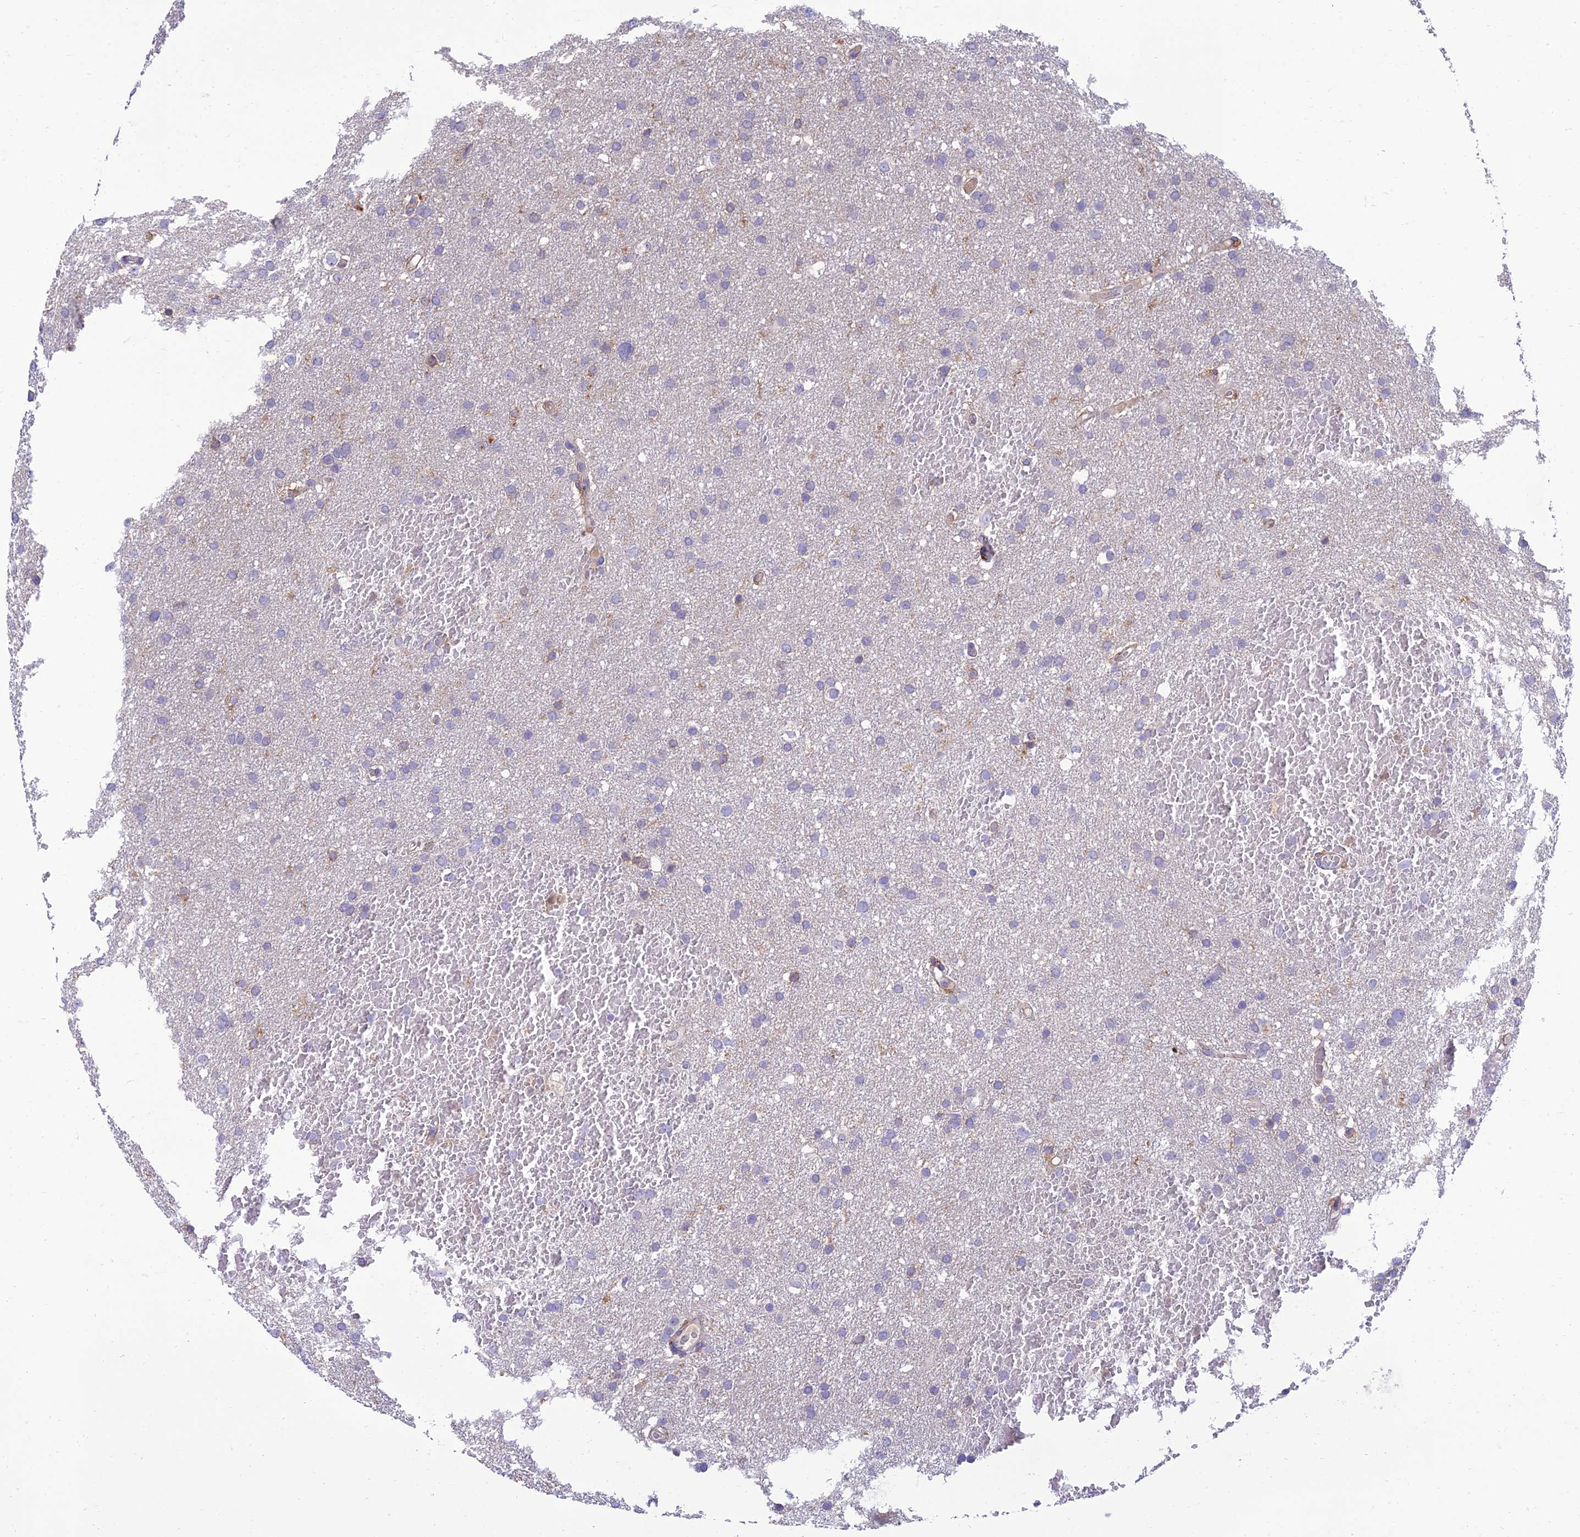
{"staining": {"intensity": "negative", "quantity": "none", "location": "none"}, "tissue": "glioma", "cell_type": "Tumor cells", "image_type": "cancer", "snomed": [{"axis": "morphology", "description": "Glioma, malignant, High grade"}, {"axis": "topography", "description": "Cerebral cortex"}], "caption": "A histopathology image of malignant high-grade glioma stained for a protein shows no brown staining in tumor cells.", "gene": "IRAK3", "patient": {"sex": "female", "age": 36}}